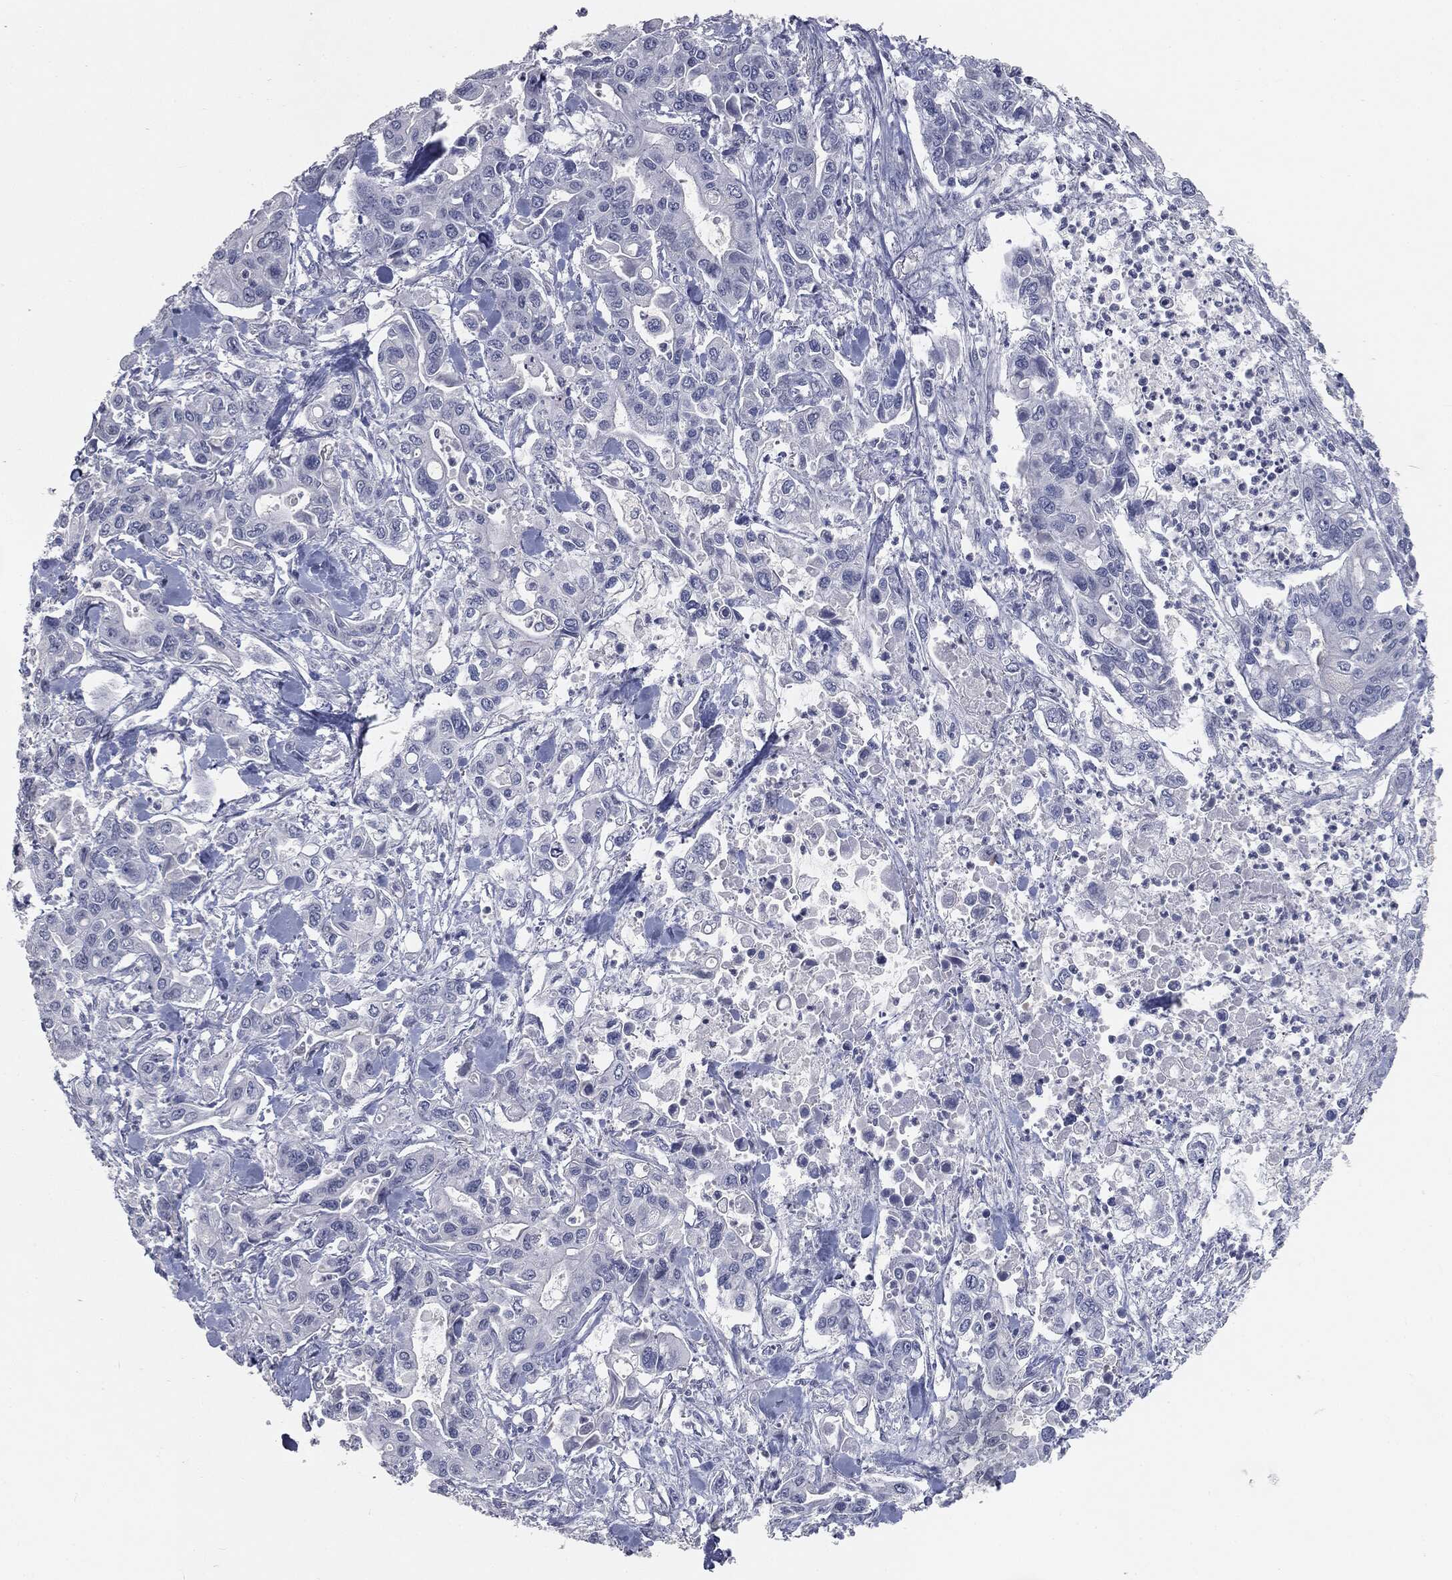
{"staining": {"intensity": "negative", "quantity": "none", "location": "none"}, "tissue": "pancreatic cancer", "cell_type": "Tumor cells", "image_type": "cancer", "snomed": [{"axis": "morphology", "description": "Adenocarcinoma, NOS"}, {"axis": "topography", "description": "Pancreas"}], "caption": "Human pancreatic cancer (adenocarcinoma) stained for a protein using immunohistochemistry (IHC) shows no positivity in tumor cells.", "gene": "PRAME", "patient": {"sex": "male", "age": 62}}